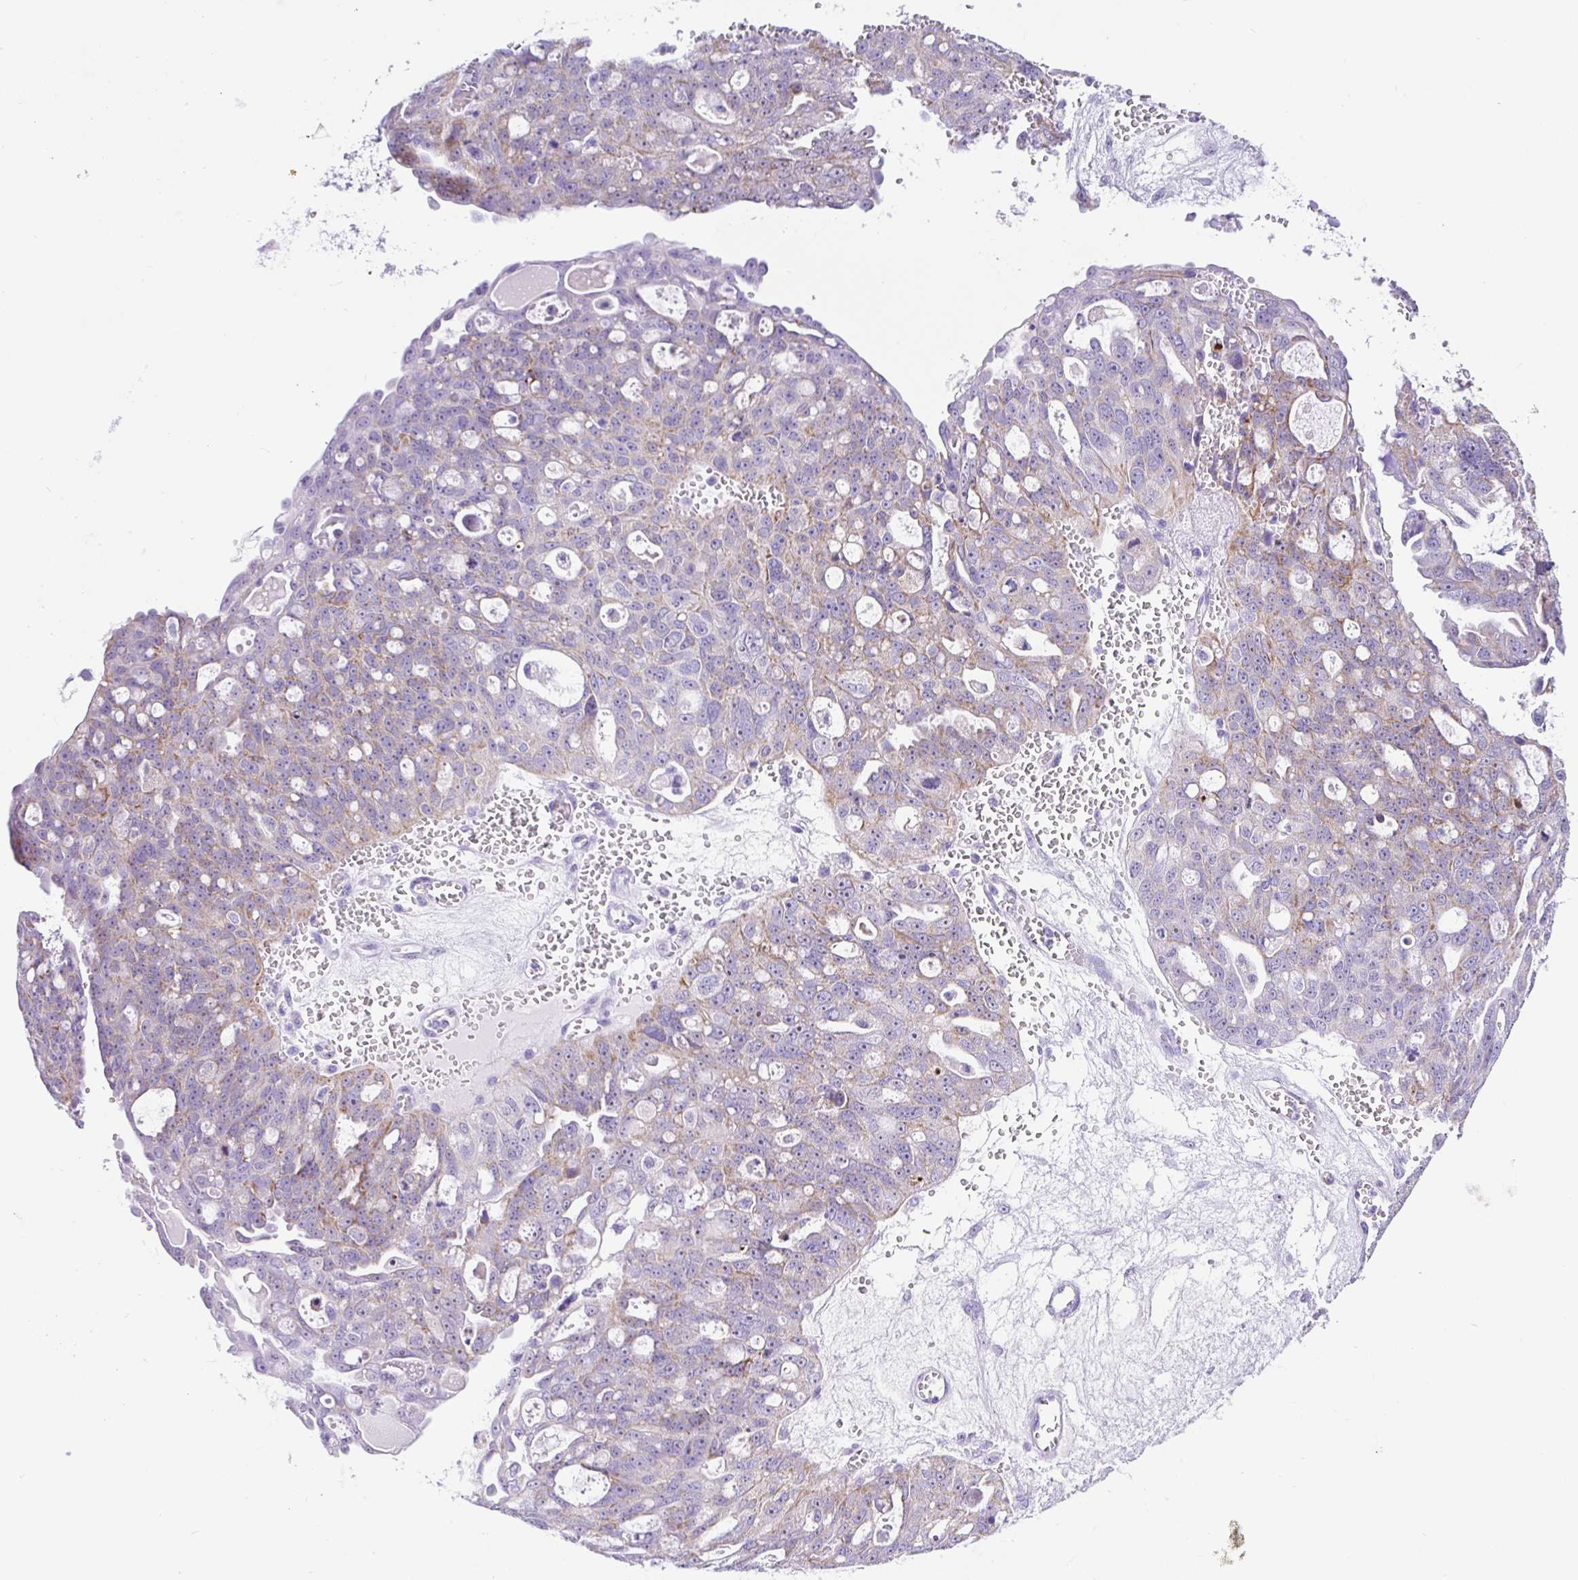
{"staining": {"intensity": "weak", "quantity": "25%-75%", "location": "cytoplasmic/membranous"}, "tissue": "ovarian cancer", "cell_type": "Tumor cells", "image_type": "cancer", "snomed": [{"axis": "morphology", "description": "Carcinoma, endometroid"}, {"axis": "topography", "description": "Ovary"}], "caption": "Immunohistochemical staining of ovarian cancer exhibits low levels of weak cytoplasmic/membranous protein expression in approximately 25%-75% of tumor cells.", "gene": "PRAMEF19", "patient": {"sex": "female", "age": 70}}